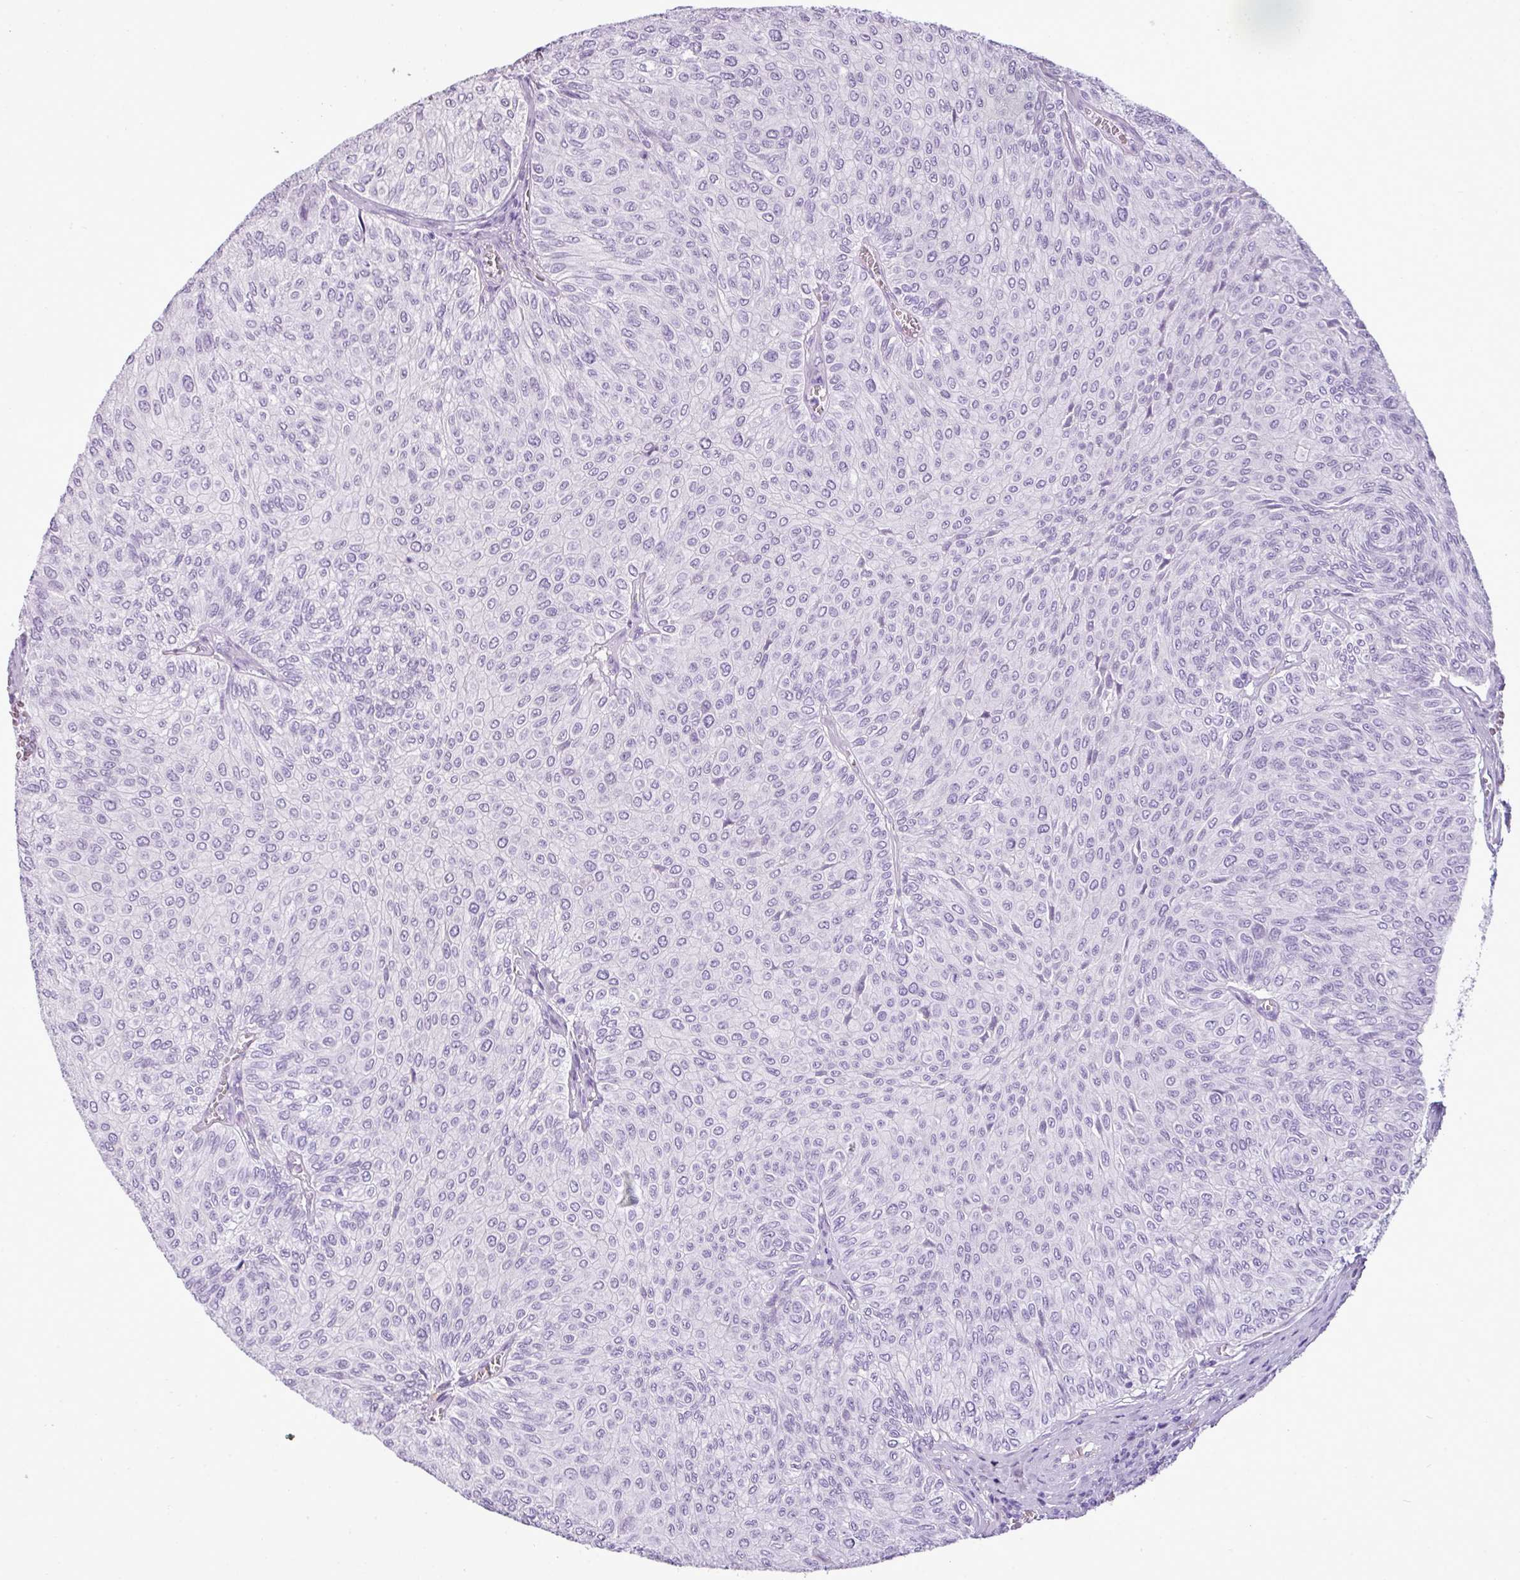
{"staining": {"intensity": "negative", "quantity": "none", "location": "none"}, "tissue": "urothelial cancer", "cell_type": "Tumor cells", "image_type": "cancer", "snomed": [{"axis": "morphology", "description": "Urothelial carcinoma, NOS"}, {"axis": "topography", "description": "Urinary bladder"}], "caption": "This is an IHC histopathology image of transitional cell carcinoma. There is no positivity in tumor cells.", "gene": "RBMXL2", "patient": {"sex": "male", "age": 59}}